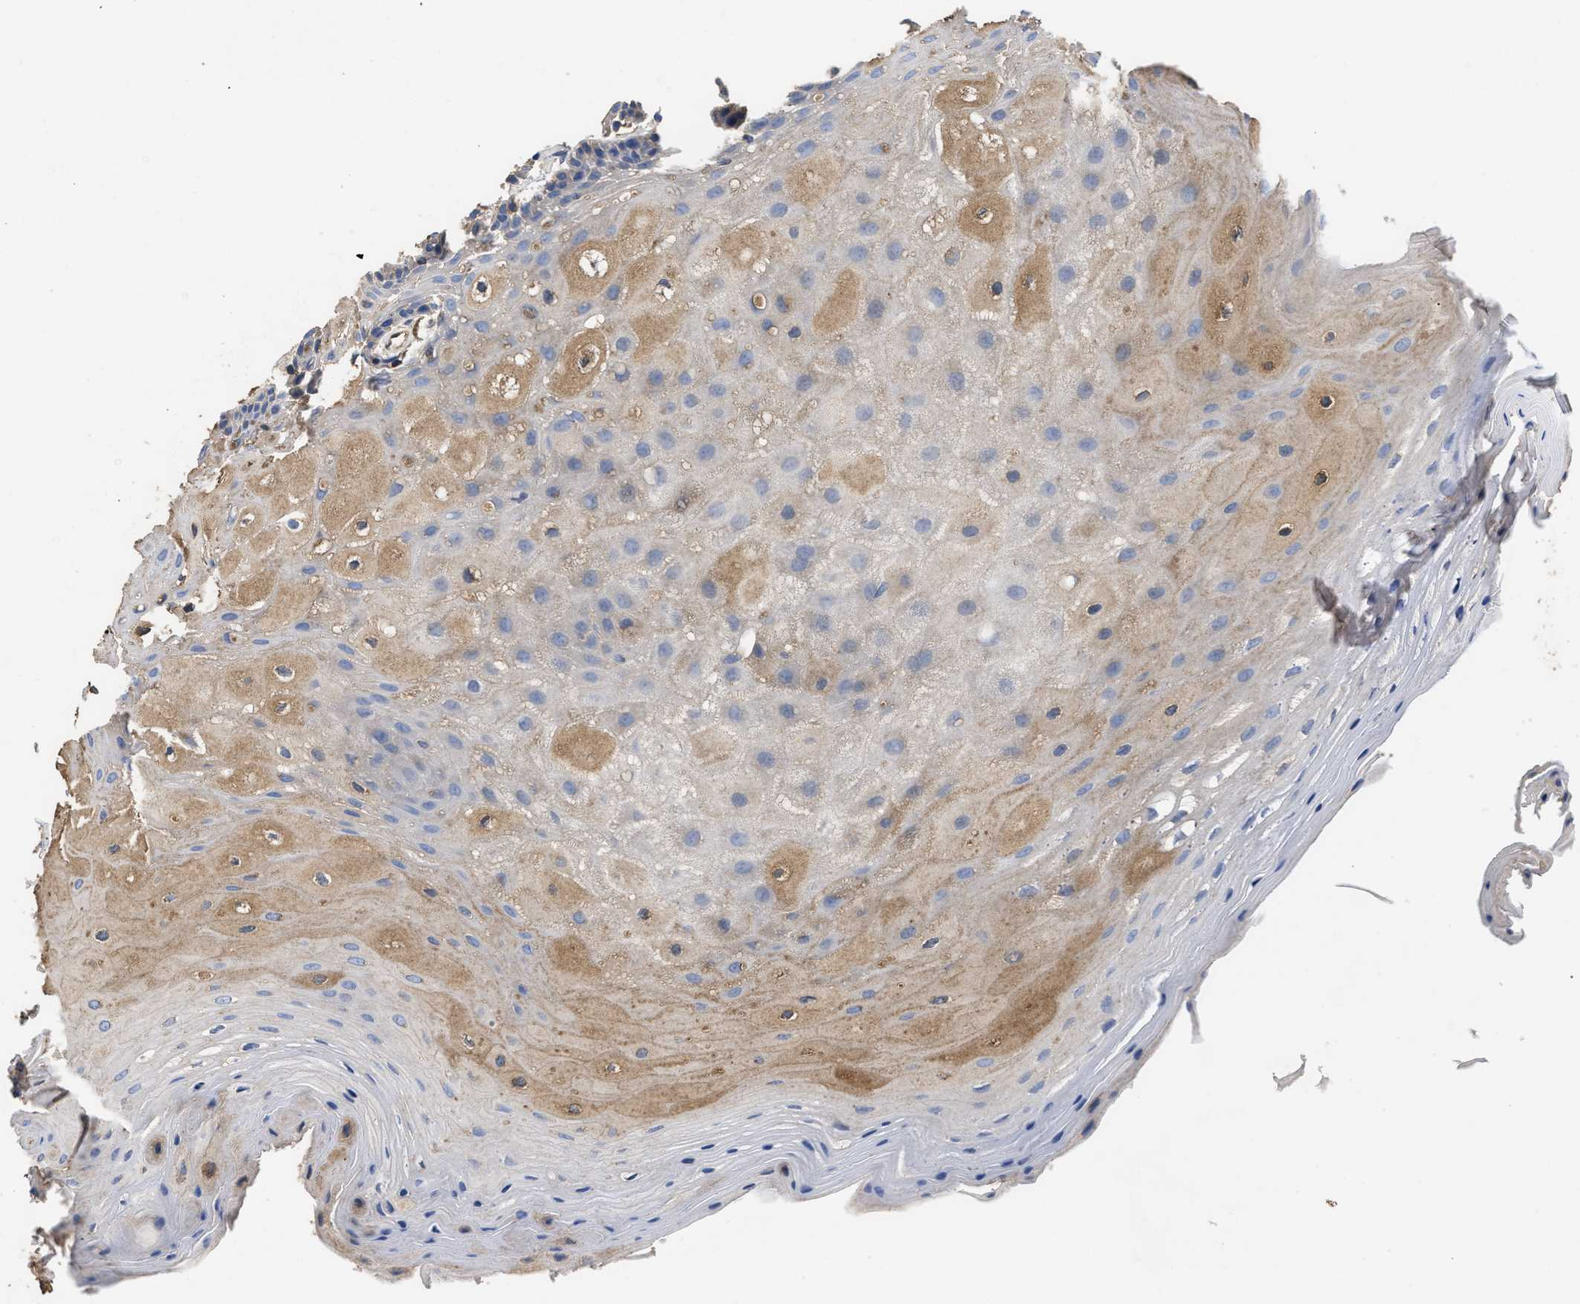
{"staining": {"intensity": "moderate", "quantity": "<25%", "location": "cytoplasmic/membranous"}, "tissue": "oral mucosa", "cell_type": "Squamous epithelial cells", "image_type": "normal", "snomed": [{"axis": "morphology", "description": "Normal tissue, NOS"}, {"axis": "morphology", "description": "Squamous cell carcinoma, NOS"}, {"axis": "topography", "description": "Oral tissue"}, {"axis": "topography", "description": "Head-Neck"}], "caption": "DAB immunohistochemical staining of normal oral mucosa shows moderate cytoplasmic/membranous protein expression in about <25% of squamous epithelial cells.", "gene": "USP4", "patient": {"sex": "male", "age": 71}}